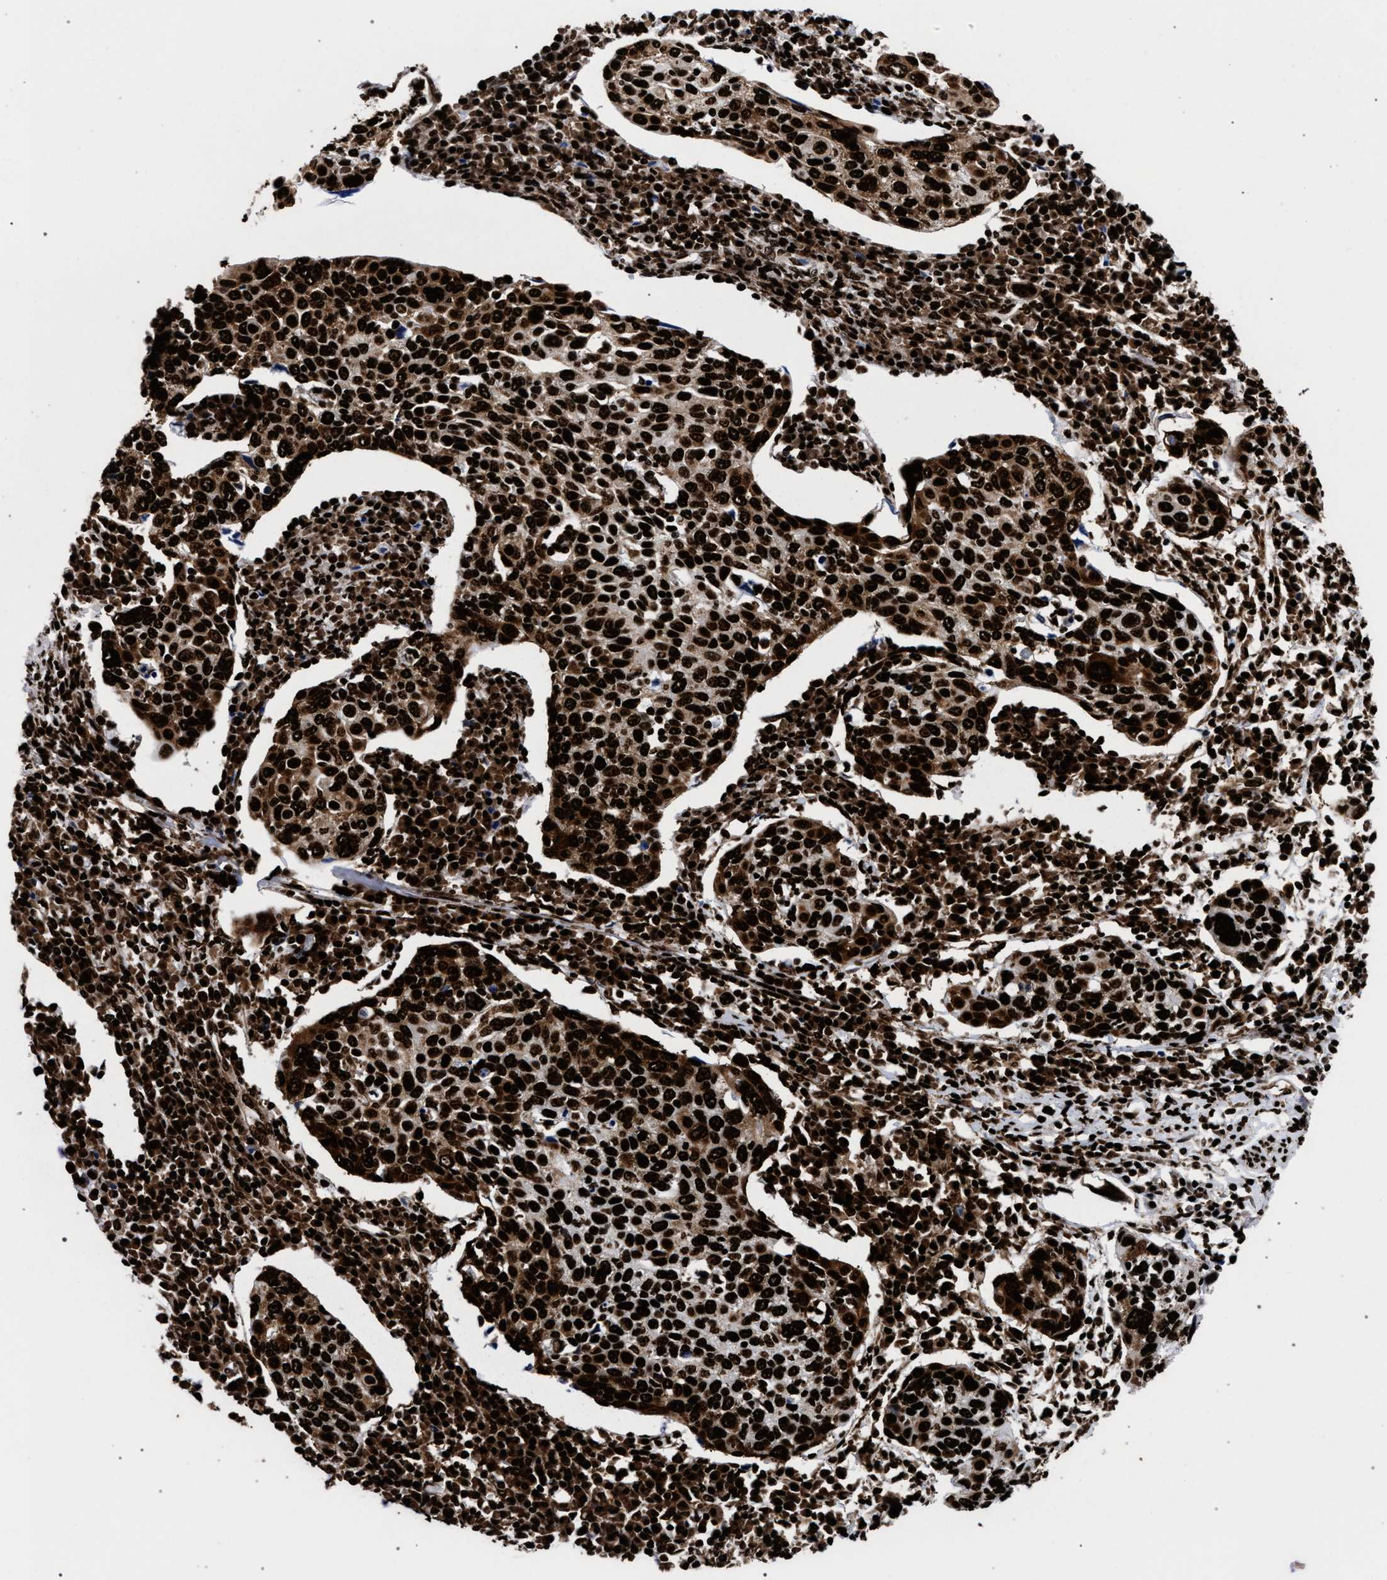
{"staining": {"intensity": "strong", "quantity": ">75%", "location": "nuclear"}, "tissue": "cervical cancer", "cell_type": "Tumor cells", "image_type": "cancer", "snomed": [{"axis": "morphology", "description": "Squamous cell carcinoma, NOS"}, {"axis": "topography", "description": "Cervix"}], "caption": "Immunohistochemical staining of human cervical cancer reveals high levels of strong nuclear protein staining in approximately >75% of tumor cells.", "gene": "HNRNPA1", "patient": {"sex": "female", "age": 40}}